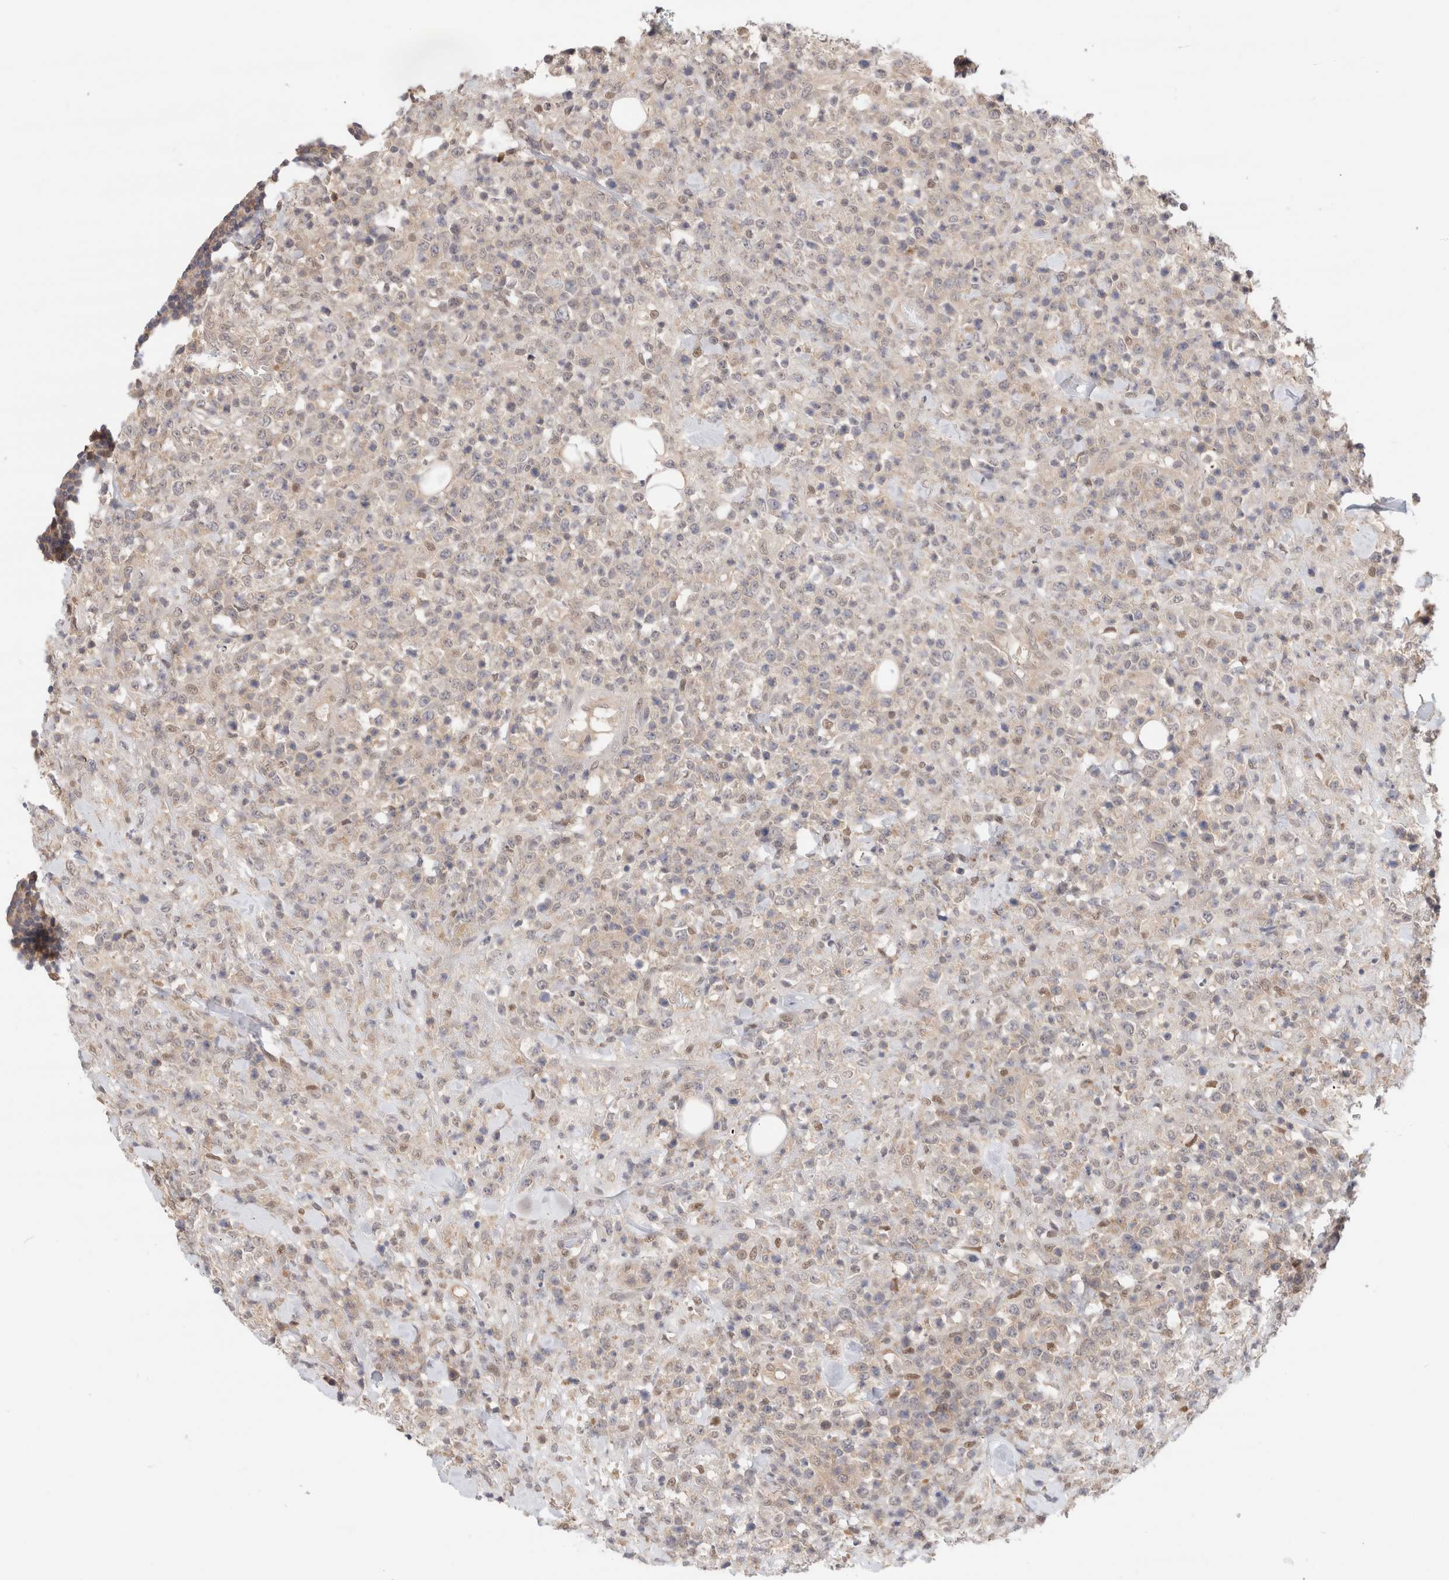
{"staining": {"intensity": "negative", "quantity": "none", "location": "none"}, "tissue": "lymphoma", "cell_type": "Tumor cells", "image_type": "cancer", "snomed": [{"axis": "morphology", "description": "Malignant lymphoma, non-Hodgkin's type, High grade"}, {"axis": "topography", "description": "Colon"}], "caption": "Protein analysis of lymphoma reveals no significant staining in tumor cells. (DAB IHC with hematoxylin counter stain).", "gene": "C17orf97", "patient": {"sex": "female", "age": 53}}